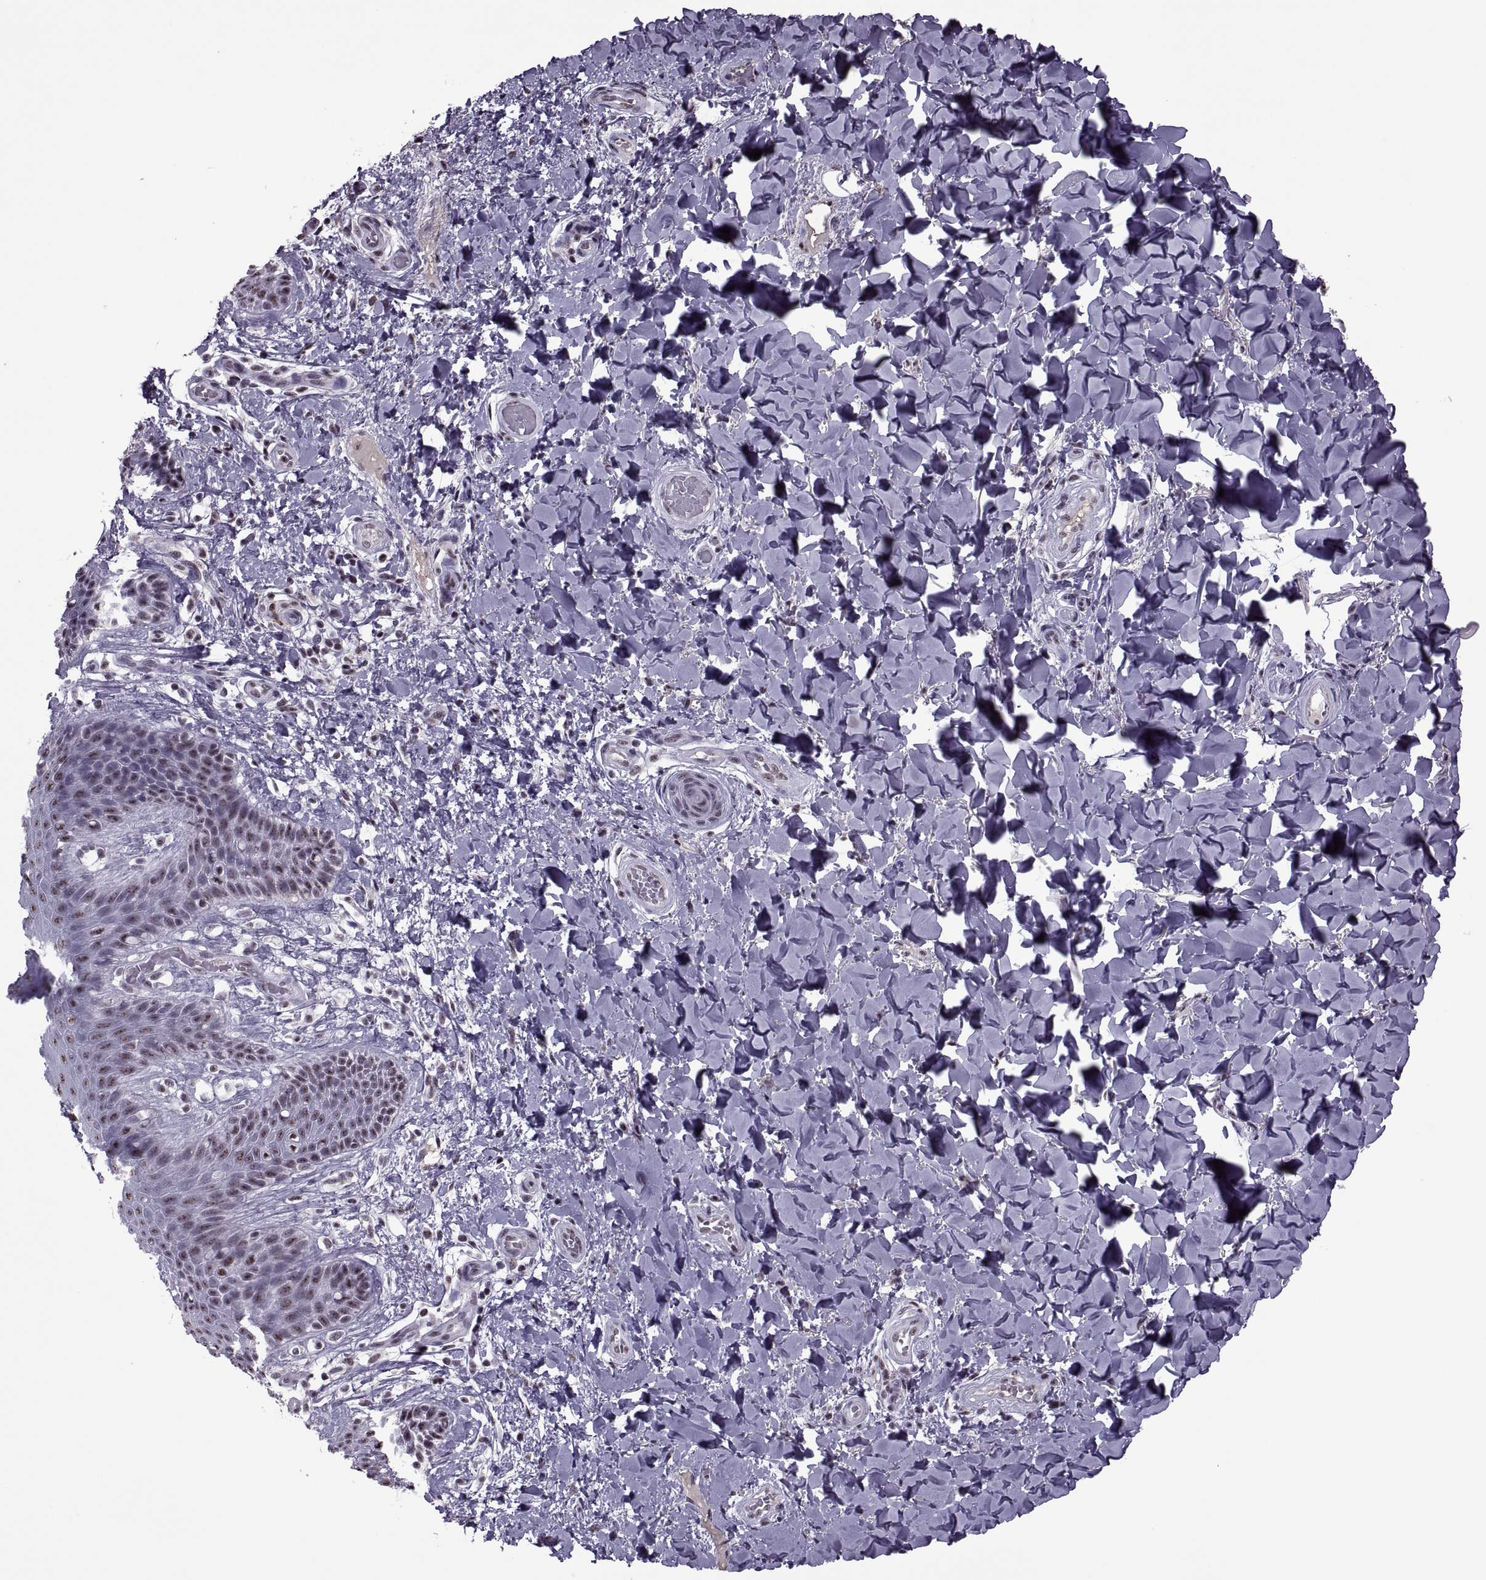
{"staining": {"intensity": "weak", "quantity": ">75%", "location": "nuclear"}, "tissue": "skin", "cell_type": "Epidermal cells", "image_type": "normal", "snomed": [{"axis": "morphology", "description": "Normal tissue, NOS"}, {"axis": "topography", "description": "Anal"}], "caption": "IHC of benign human skin shows low levels of weak nuclear expression in about >75% of epidermal cells. (Brightfield microscopy of DAB IHC at high magnification).", "gene": "MAGEA4", "patient": {"sex": "male", "age": 36}}